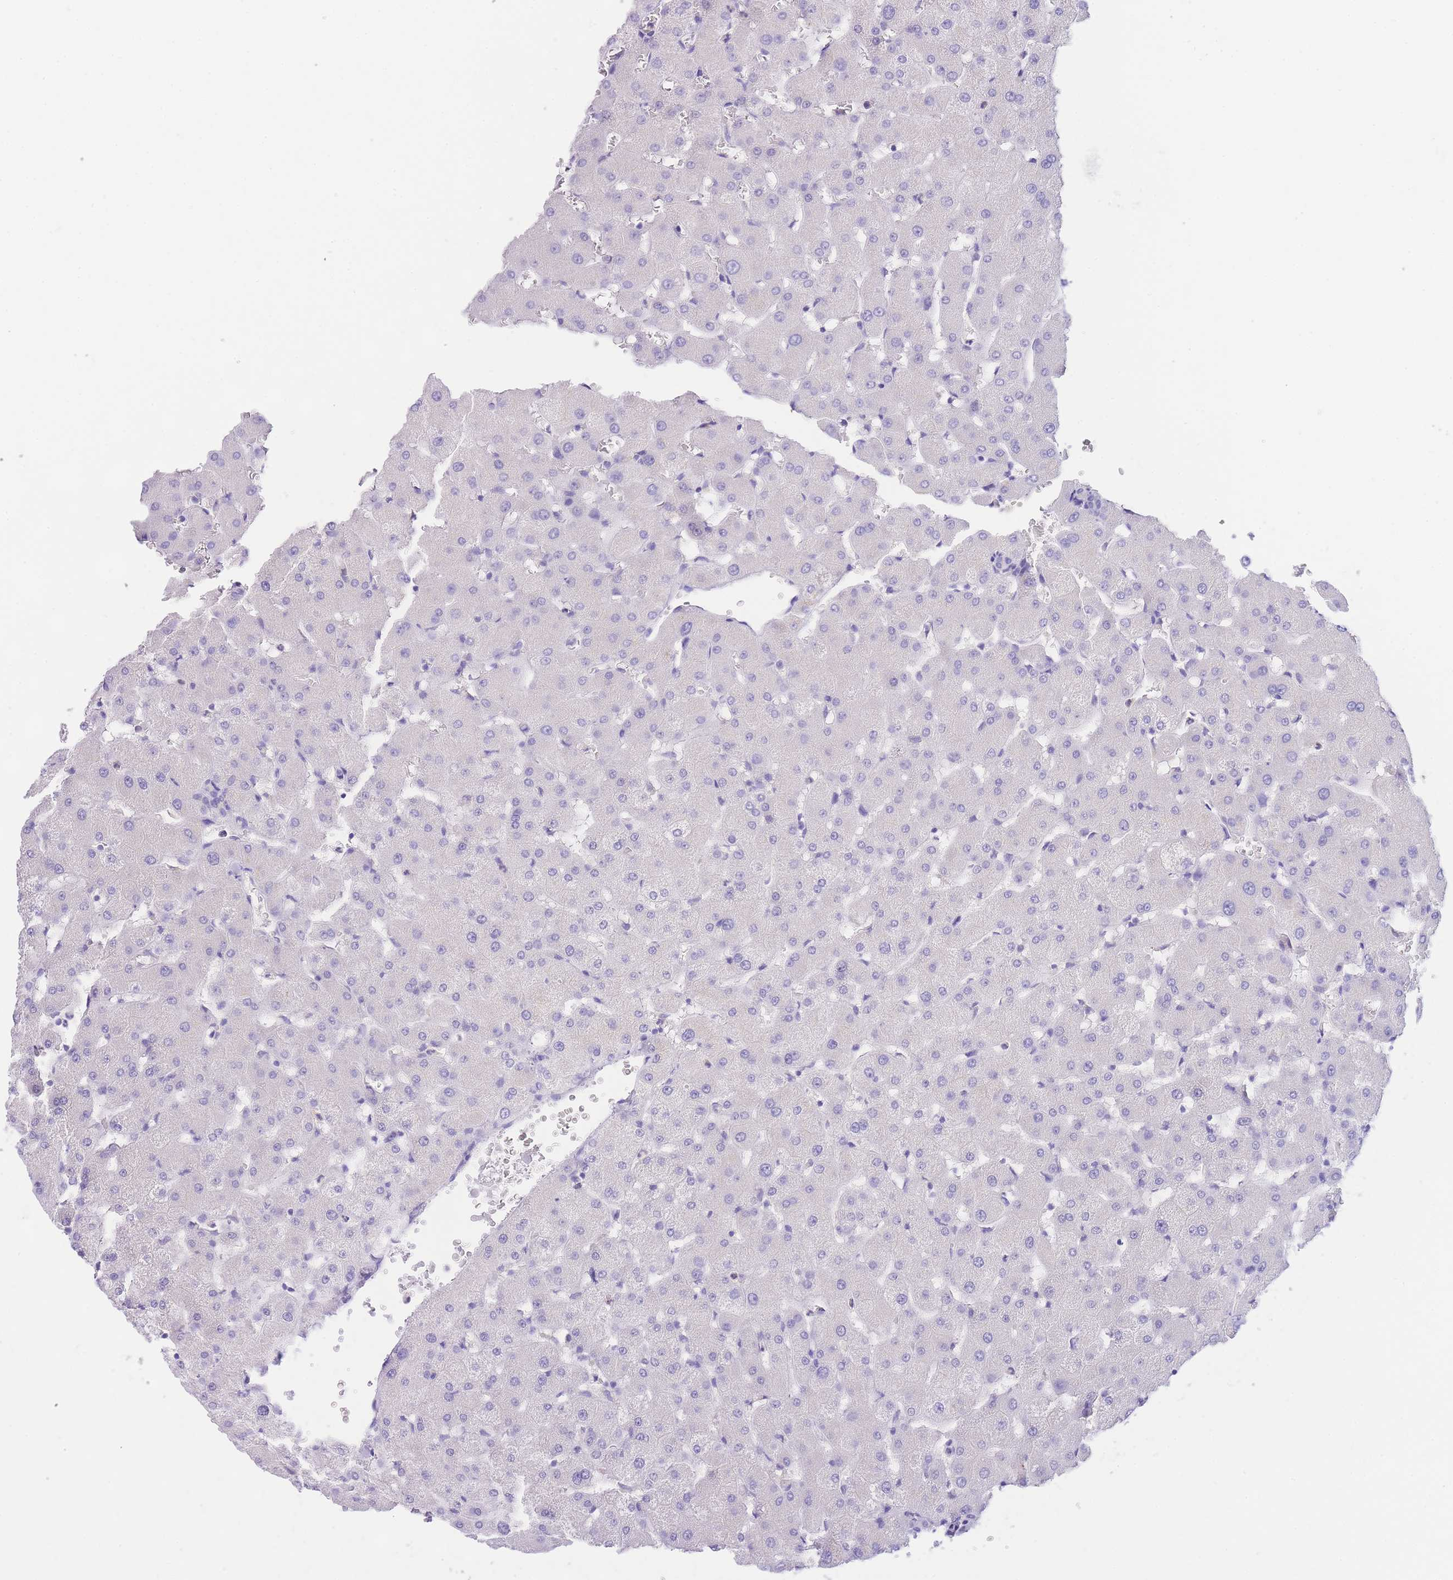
{"staining": {"intensity": "negative", "quantity": "none", "location": "none"}, "tissue": "liver", "cell_type": "Cholangiocytes", "image_type": "normal", "snomed": [{"axis": "morphology", "description": "Normal tissue, NOS"}, {"axis": "topography", "description": "Liver"}], "caption": "Immunohistochemical staining of benign human liver demonstrates no significant positivity in cholangiocytes. (IHC, brightfield microscopy, high magnification).", "gene": "EPN2", "patient": {"sex": "female", "age": 63}}